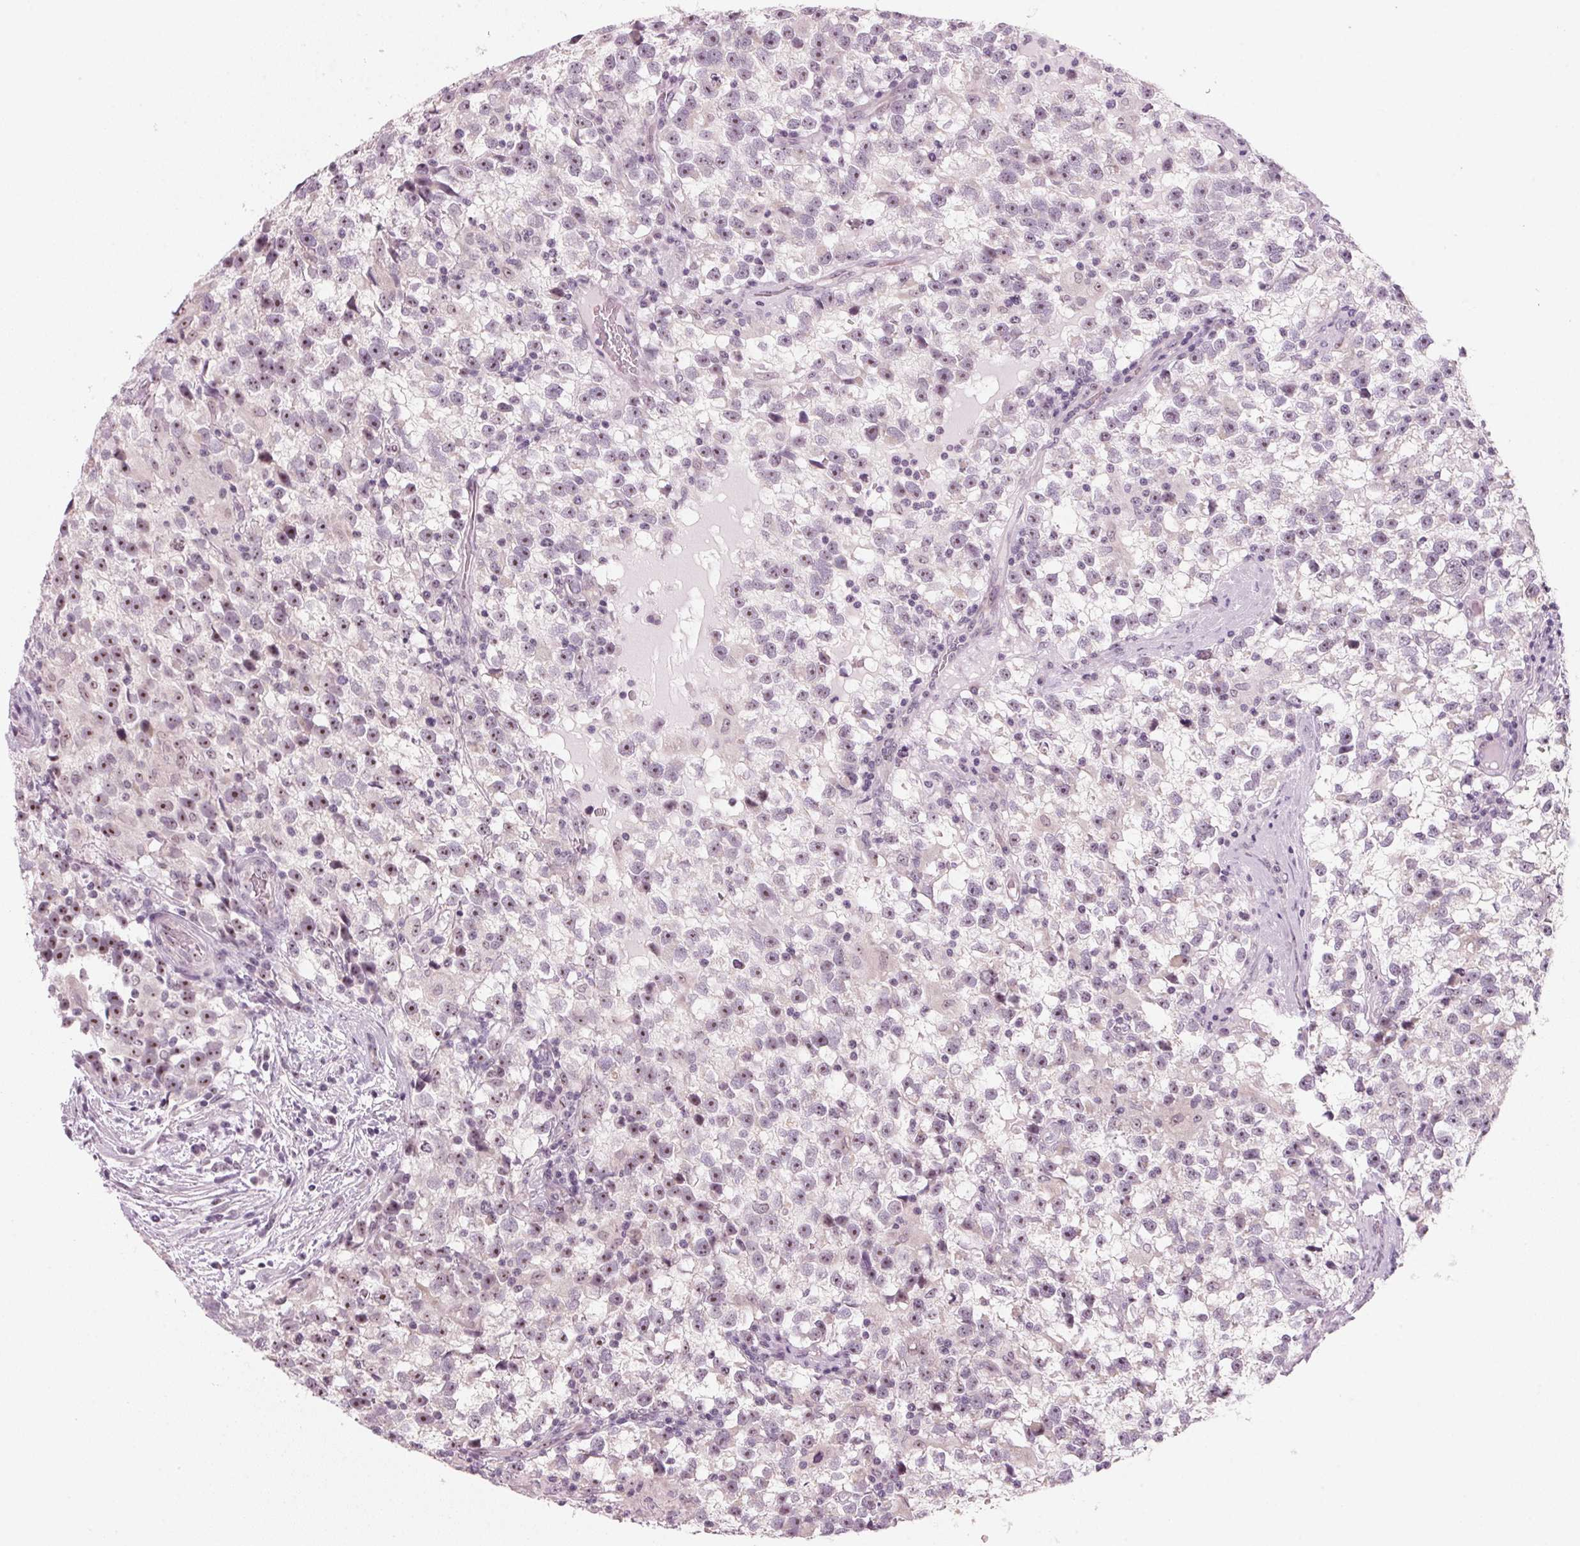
{"staining": {"intensity": "moderate", "quantity": "<25%", "location": "nuclear"}, "tissue": "testis cancer", "cell_type": "Tumor cells", "image_type": "cancer", "snomed": [{"axis": "morphology", "description": "Seminoma, NOS"}, {"axis": "topography", "description": "Testis"}], "caption": "Testis seminoma stained for a protein shows moderate nuclear positivity in tumor cells.", "gene": "DNTTIP2", "patient": {"sex": "male", "age": 31}}